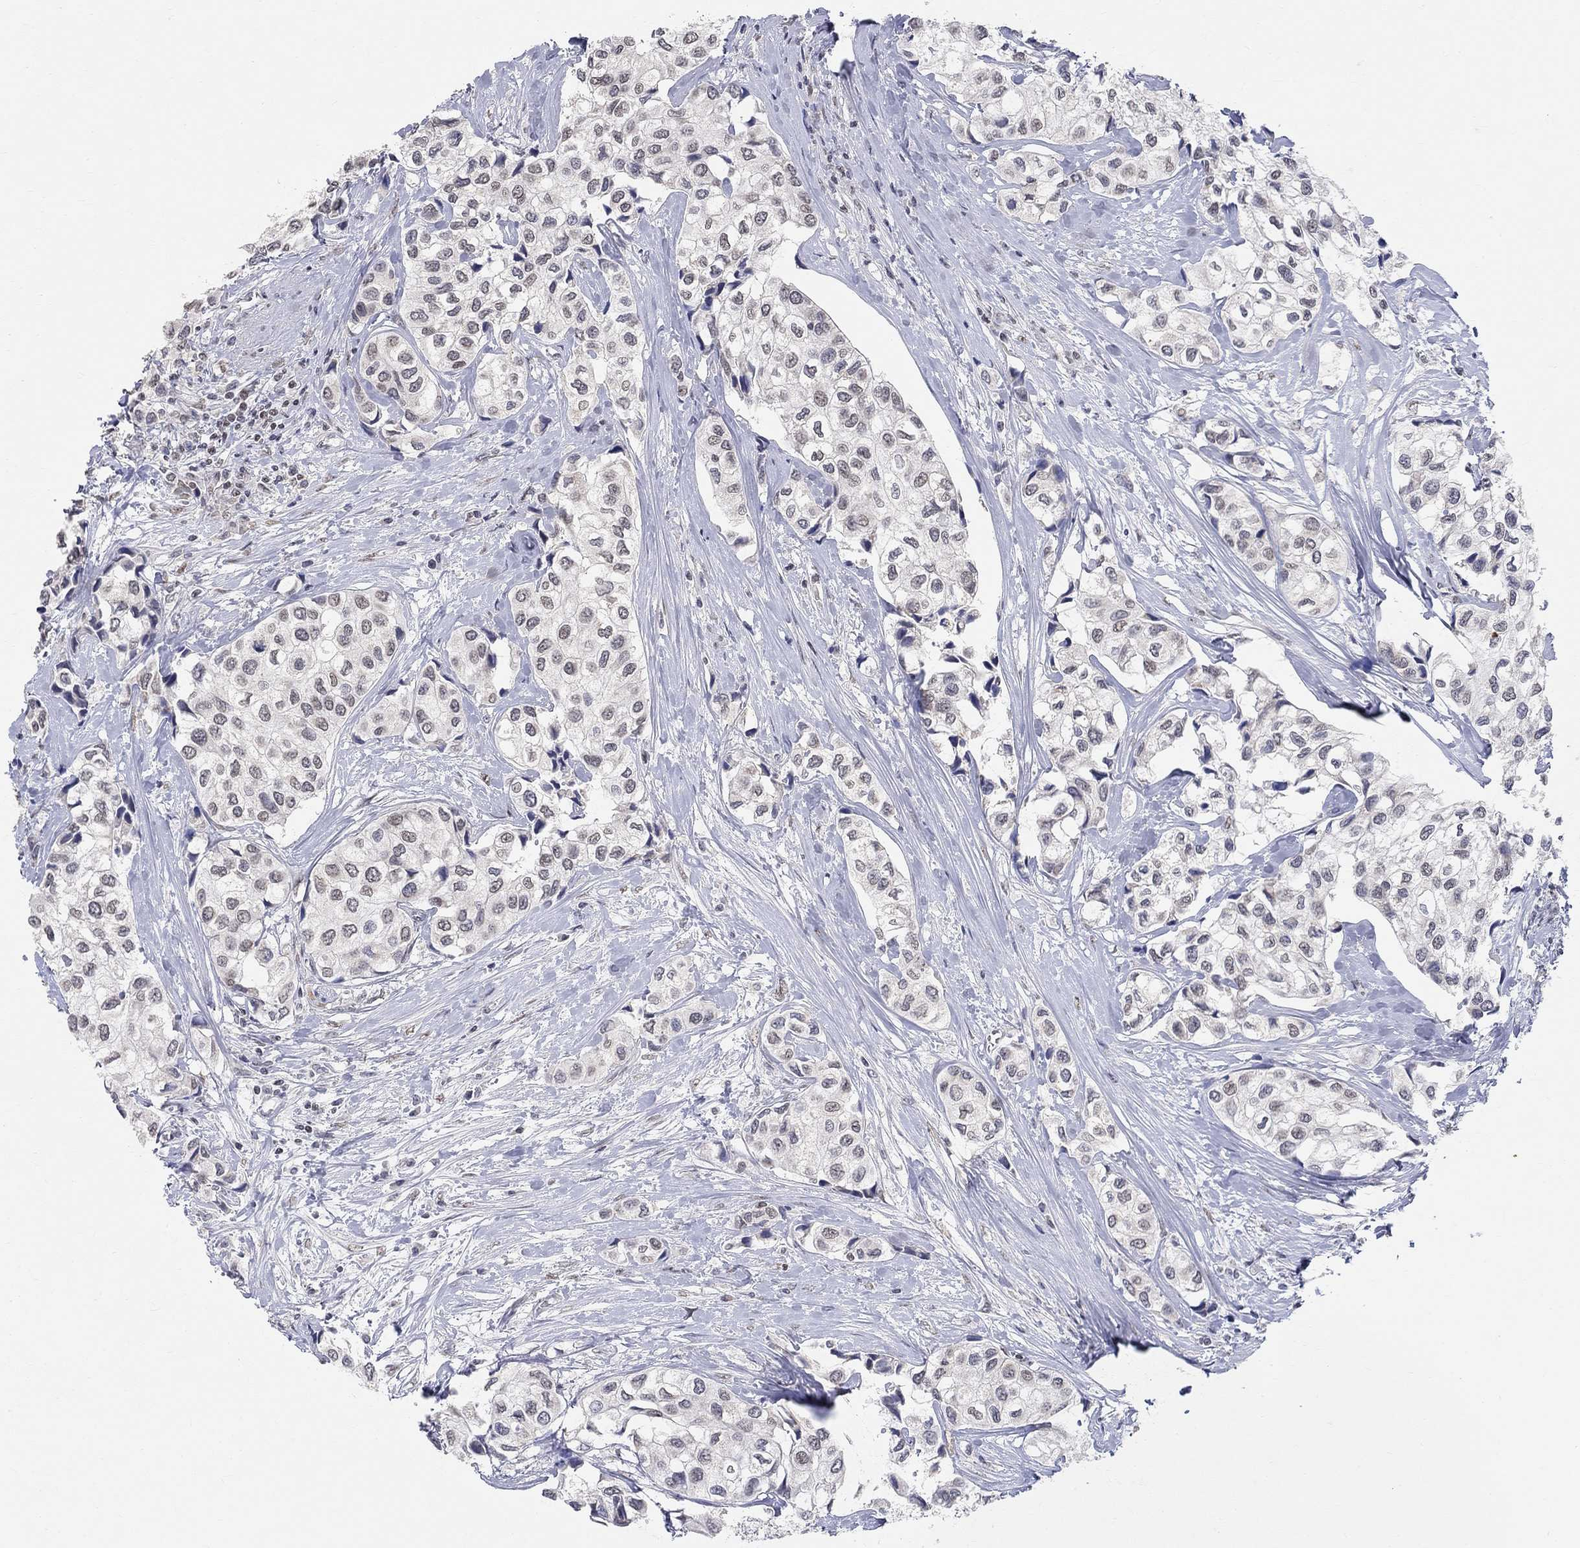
{"staining": {"intensity": "negative", "quantity": "none", "location": "none"}, "tissue": "urothelial cancer", "cell_type": "Tumor cells", "image_type": "cancer", "snomed": [{"axis": "morphology", "description": "Urothelial carcinoma, High grade"}, {"axis": "topography", "description": "Urinary bladder"}], "caption": "IHC of urothelial cancer reveals no staining in tumor cells. (Stains: DAB IHC with hematoxylin counter stain, Microscopy: brightfield microscopy at high magnification).", "gene": "KLF12", "patient": {"sex": "male", "age": 73}}